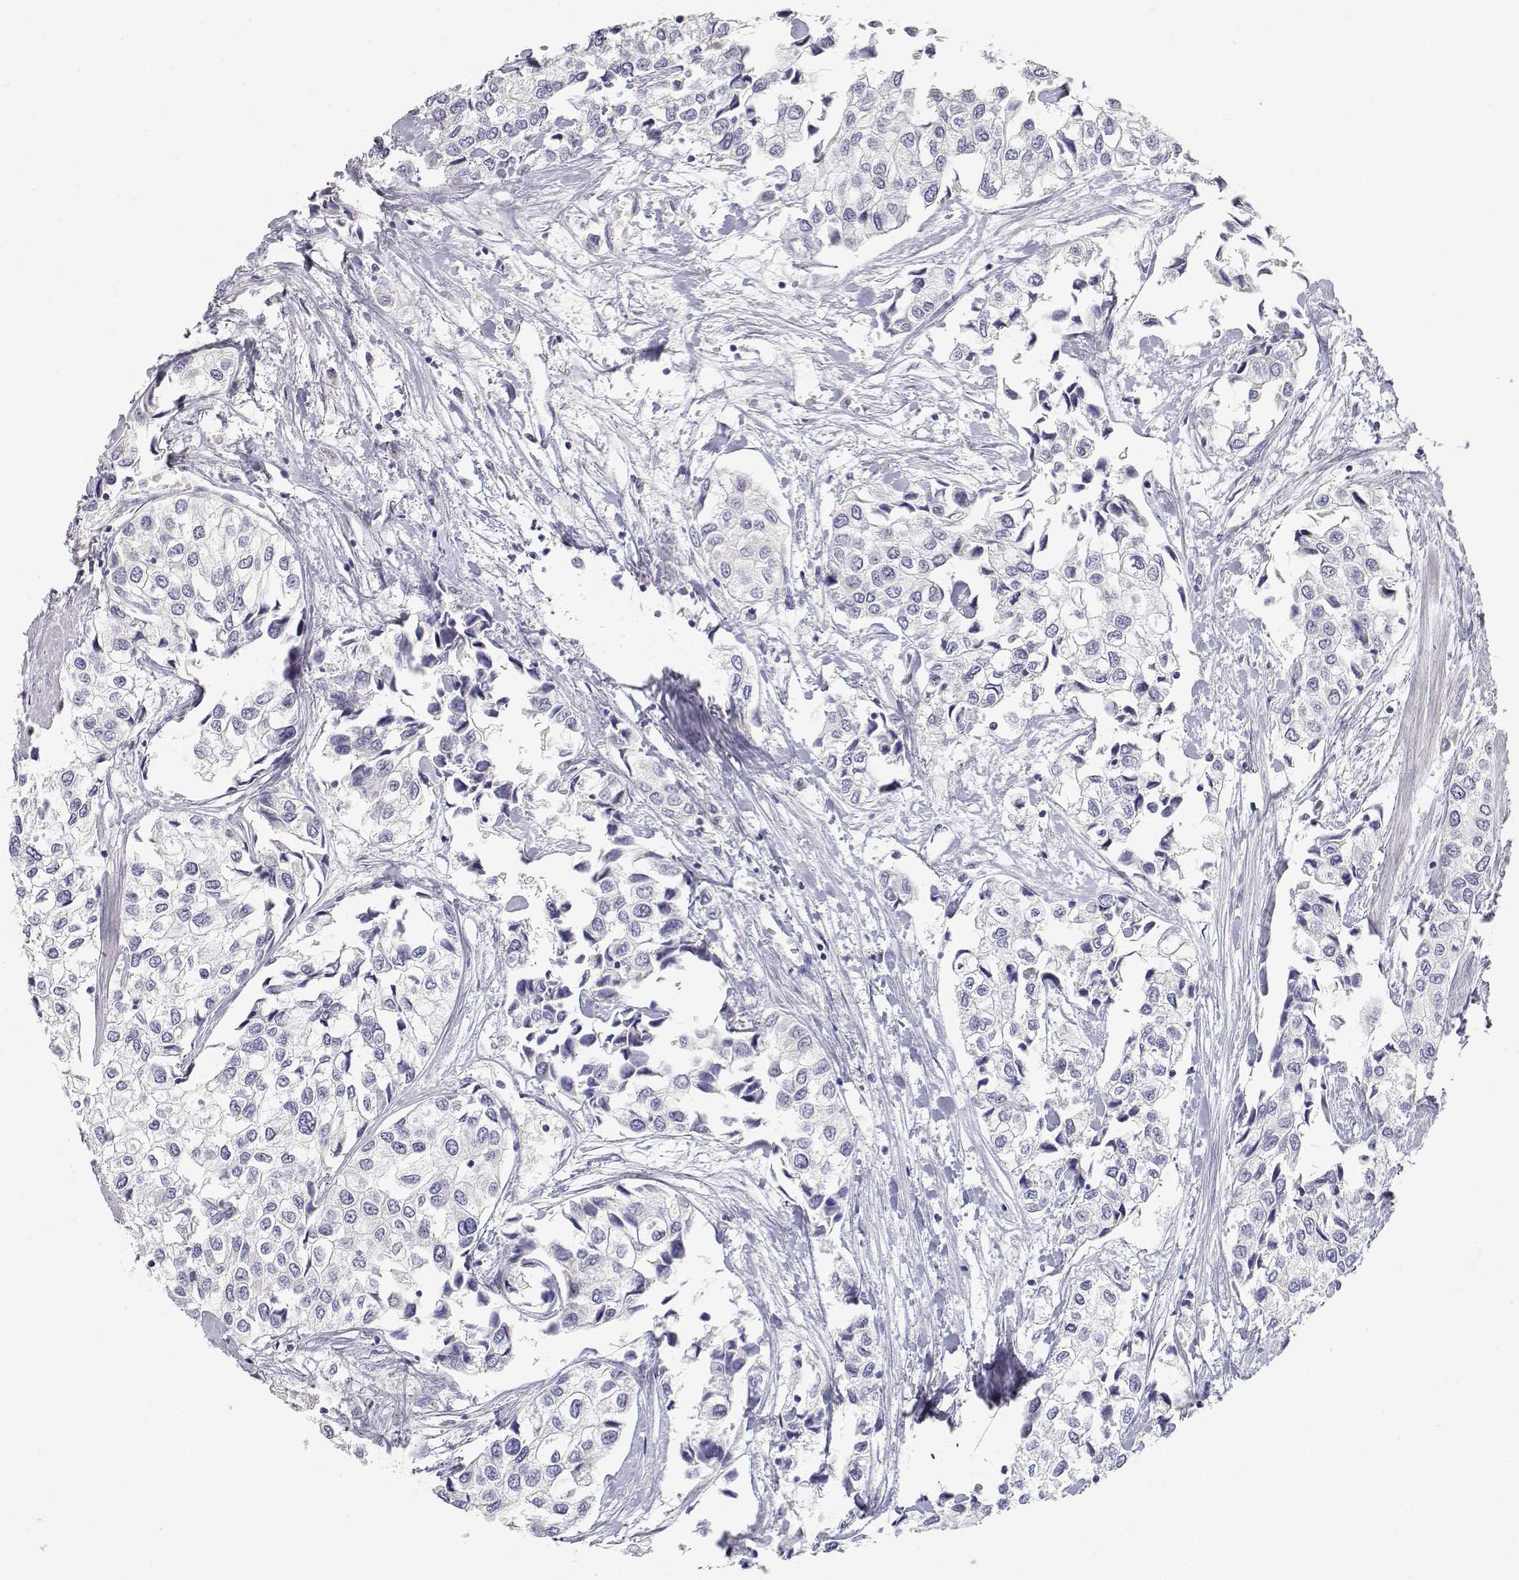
{"staining": {"intensity": "negative", "quantity": "none", "location": "none"}, "tissue": "urothelial cancer", "cell_type": "Tumor cells", "image_type": "cancer", "snomed": [{"axis": "morphology", "description": "Urothelial carcinoma, High grade"}, {"axis": "topography", "description": "Urinary bladder"}], "caption": "DAB immunohistochemical staining of human urothelial cancer displays no significant expression in tumor cells. The staining is performed using DAB (3,3'-diaminobenzidine) brown chromogen with nuclei counter-stained in using hematoxylin.", "gene": "ADA", "patient": {"sex": "male", "age": 73}}